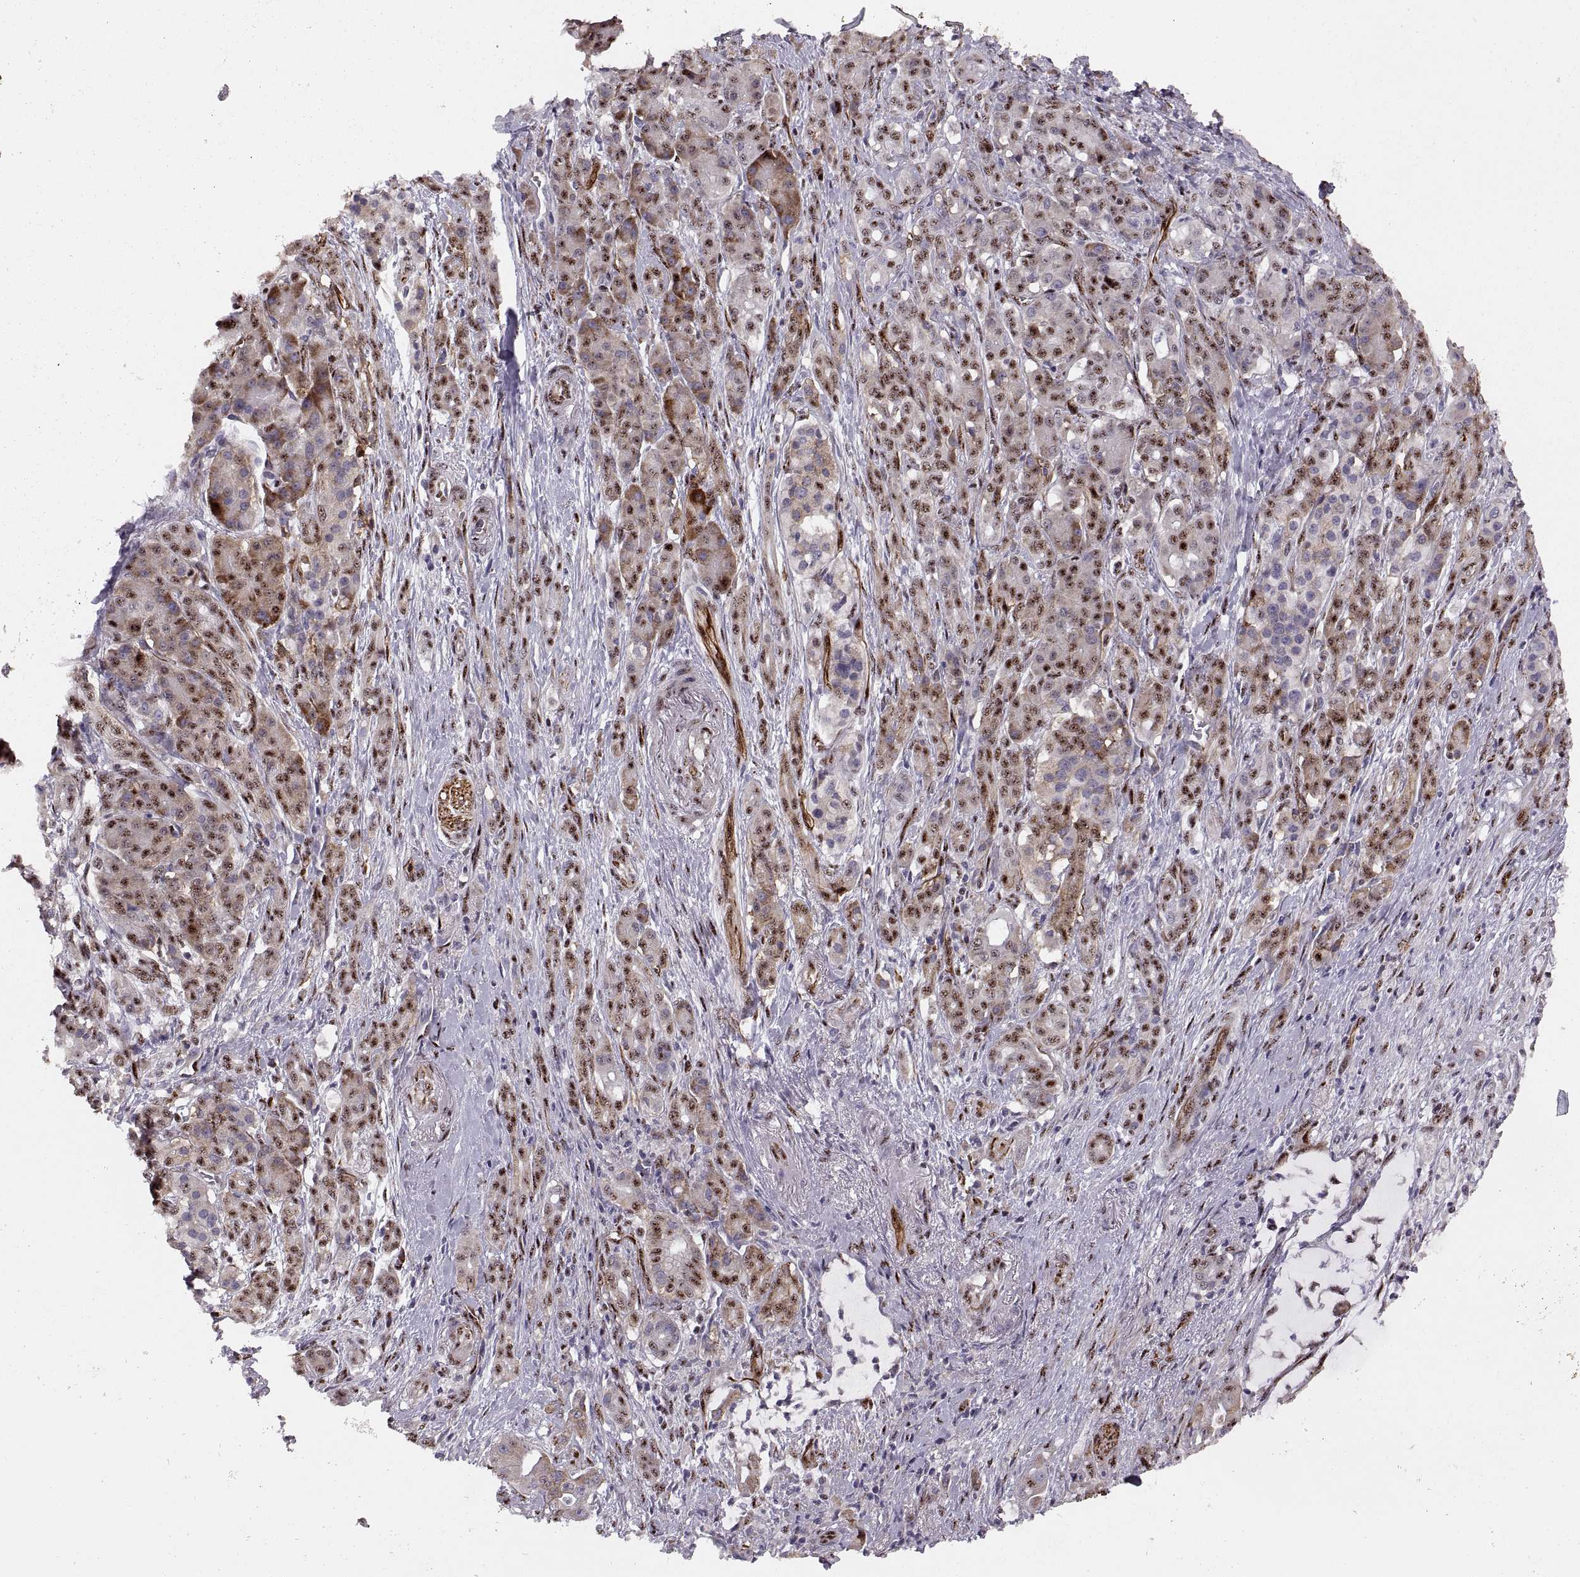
{"staining": {"intensity": "strong", "quantity": "25%-75%", "location": "nuclear"}, "tissue": "pancreatic cancer", "cell_type": "Tumor cells", "image_type": "cancer", "snomed": [{"axis": "morphology", "description": "Normal tissue, NOS"}, {"axis": "morphology", "description": "Inflammation, NOS"}, {"axis": "morphology", "description": "Adenocarcinoma, NOS"}, {"axis": "topography", "description": "Pancreas"}], "caption": "An image of pancreatic cancer stained for a protein displays strong nuclear brown staining in tumor cells. The staining is performed using DAB brown chromogen to label protein expression. The nuclei are counter-stained blue using hematoxylin.", "gene": "ZCCHC17", "patient": {"sex": "male", "age": 57}}